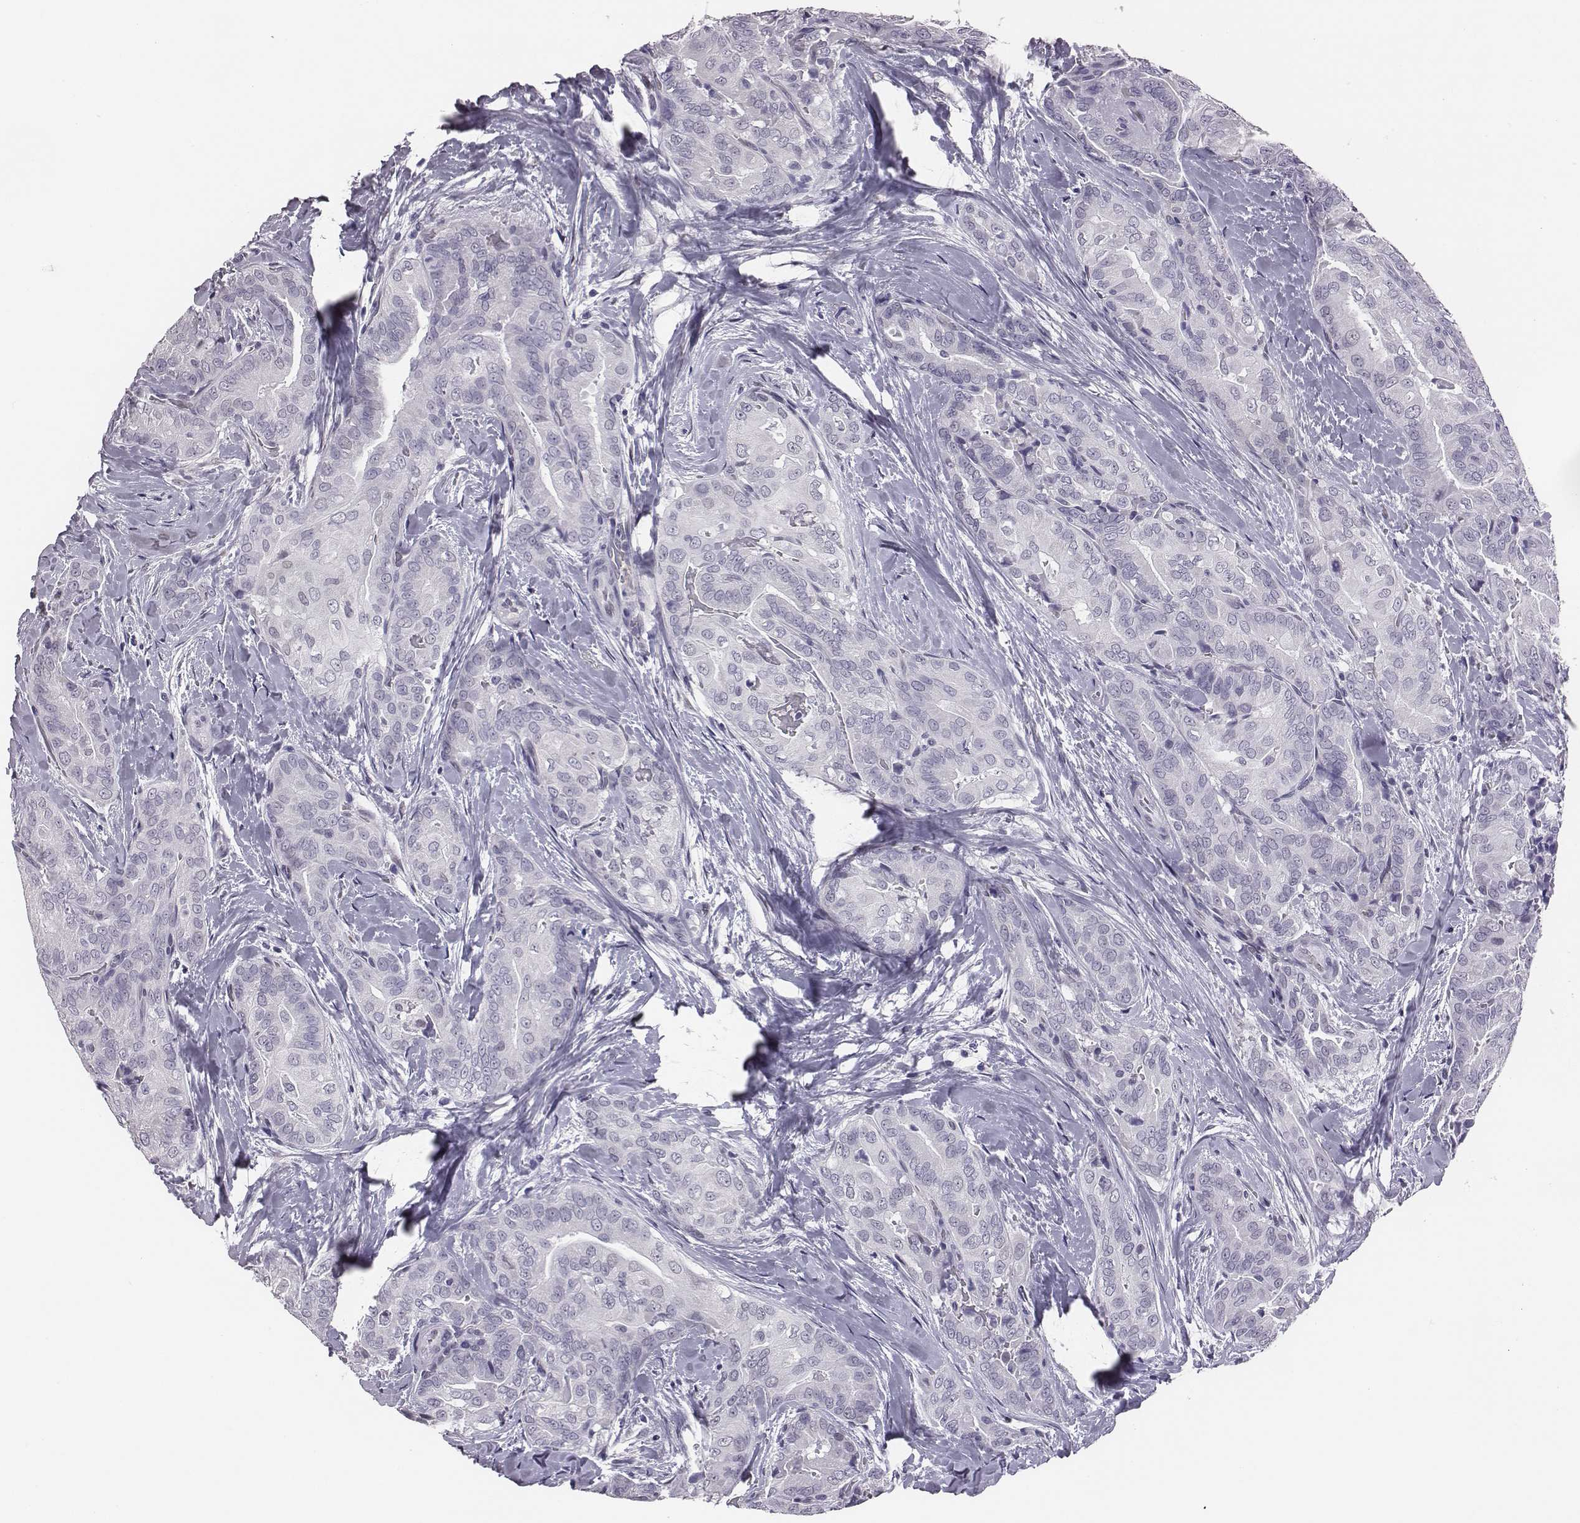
{"staining": {"intensity": "negative", "quantity": "none", "location": "none"}, "tissue": "thyroid cancer", "cell_type": "Tumor cells", "image_type": "cancer", "snomed": [{"axis": "morphology", "description": "Papillary adenocarcinoma, NOS"}, {"axis": "topography", "description": "Thyroid gland"}], "caption": "This micrograph is of papillary adenocarcinoma (thyroid) stained with immunohistochemistry (IHC) to label a protein in brown with the nuclei are counter-stained blue. There is no positivity in tumor cells.", "gene": "ACOD1", "patient": {"sex": "male", "age": 61}}